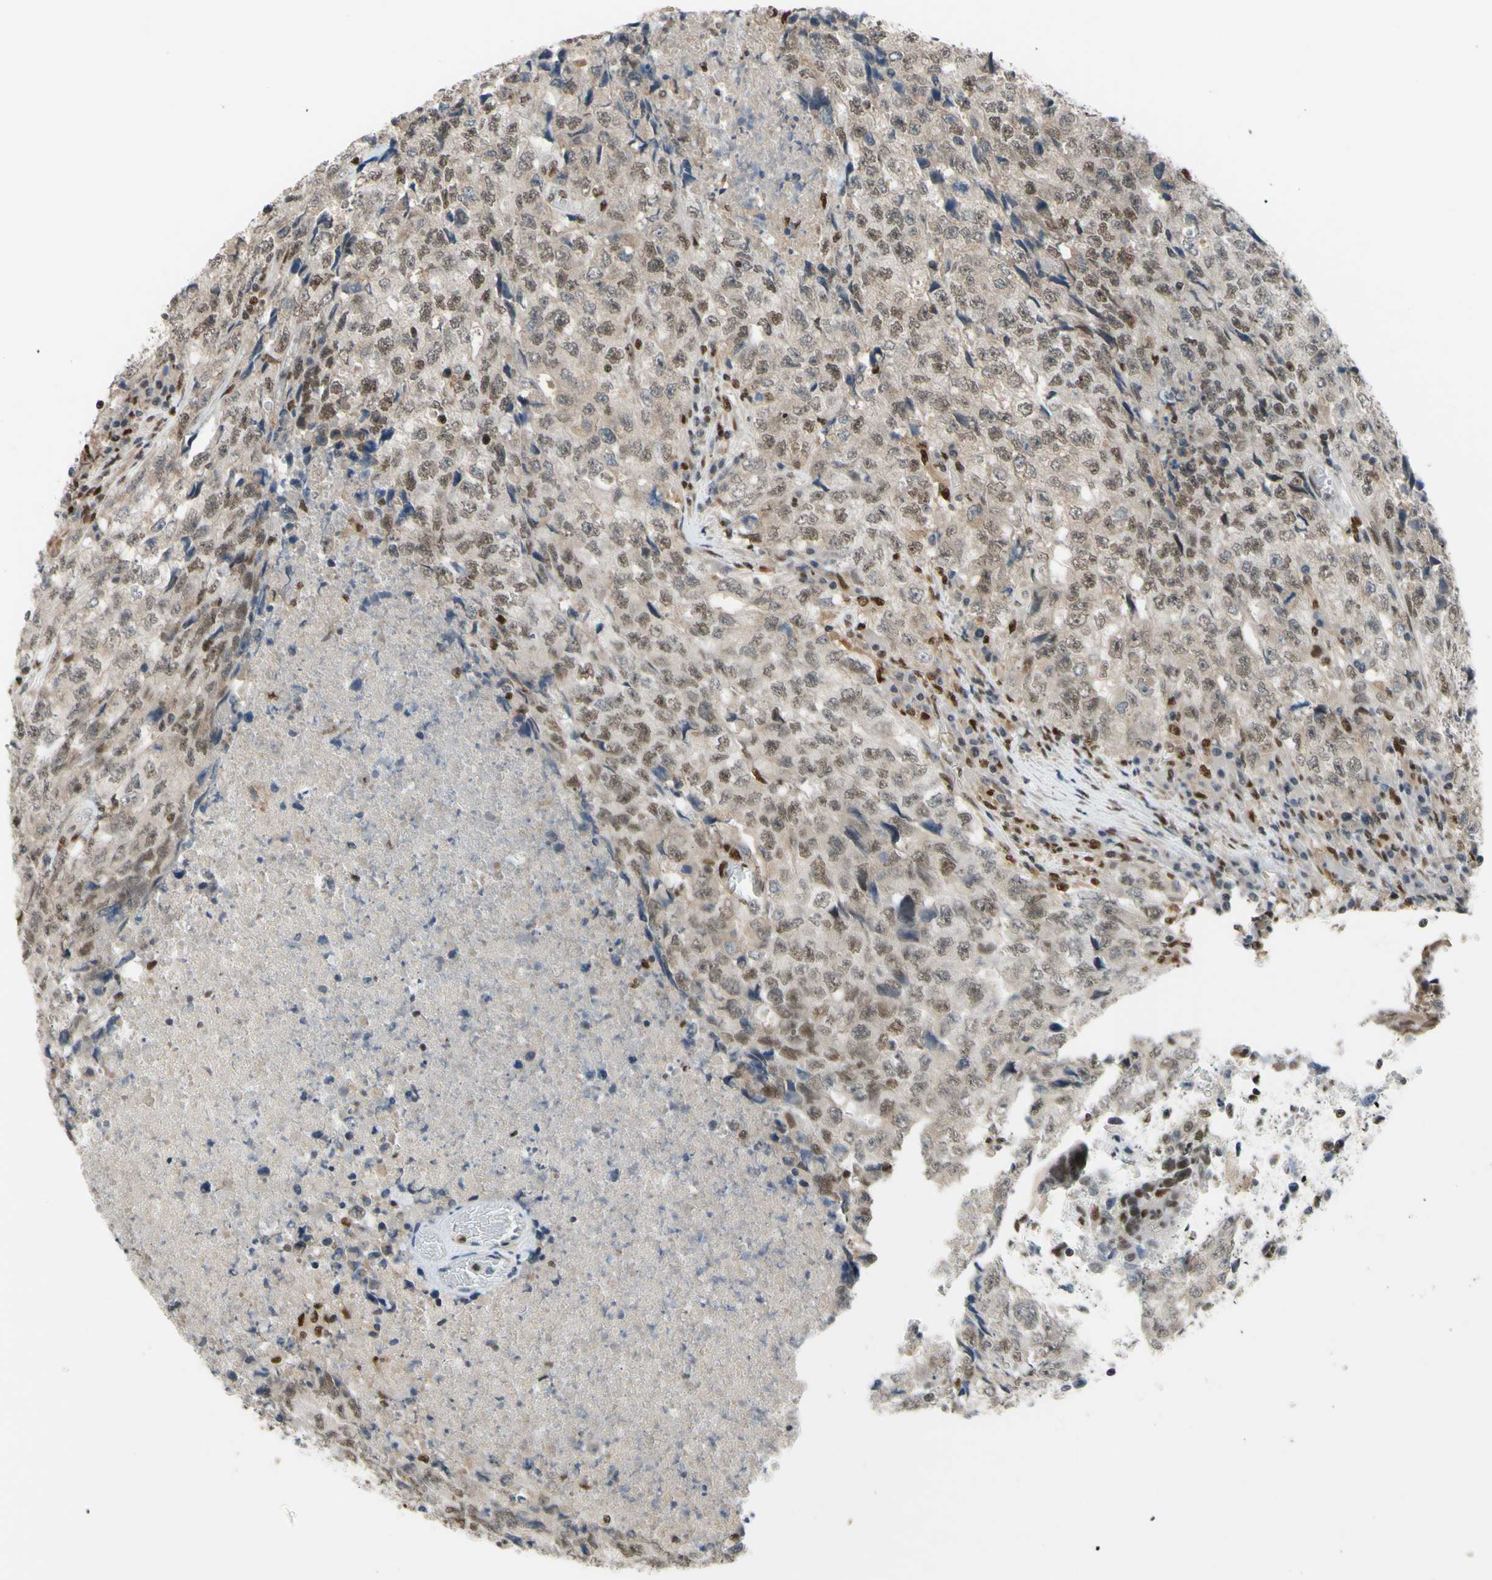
{"staining": {"intensity": "weak", "quantity": ">75%", "location": "none"}, "tissue": "testis cancer", "cell_type": "Tumor cells", "image_type": "cancer", "snomed": [{"axis": "morphology", "description": "Necrosis, NOS"}, {"axis": "morphology", "description": "Carcinoma, Embryonal, NOS"}, {"axis": "topography", "description": "Testis"}], "caption": "The immunohistochemical stain highlights weak None expression in tumor cells of testis cancer (embryonal carcinoma) tissue.", "gene": "FKBP5", "patient": {"sex": "male", "age": 19}}